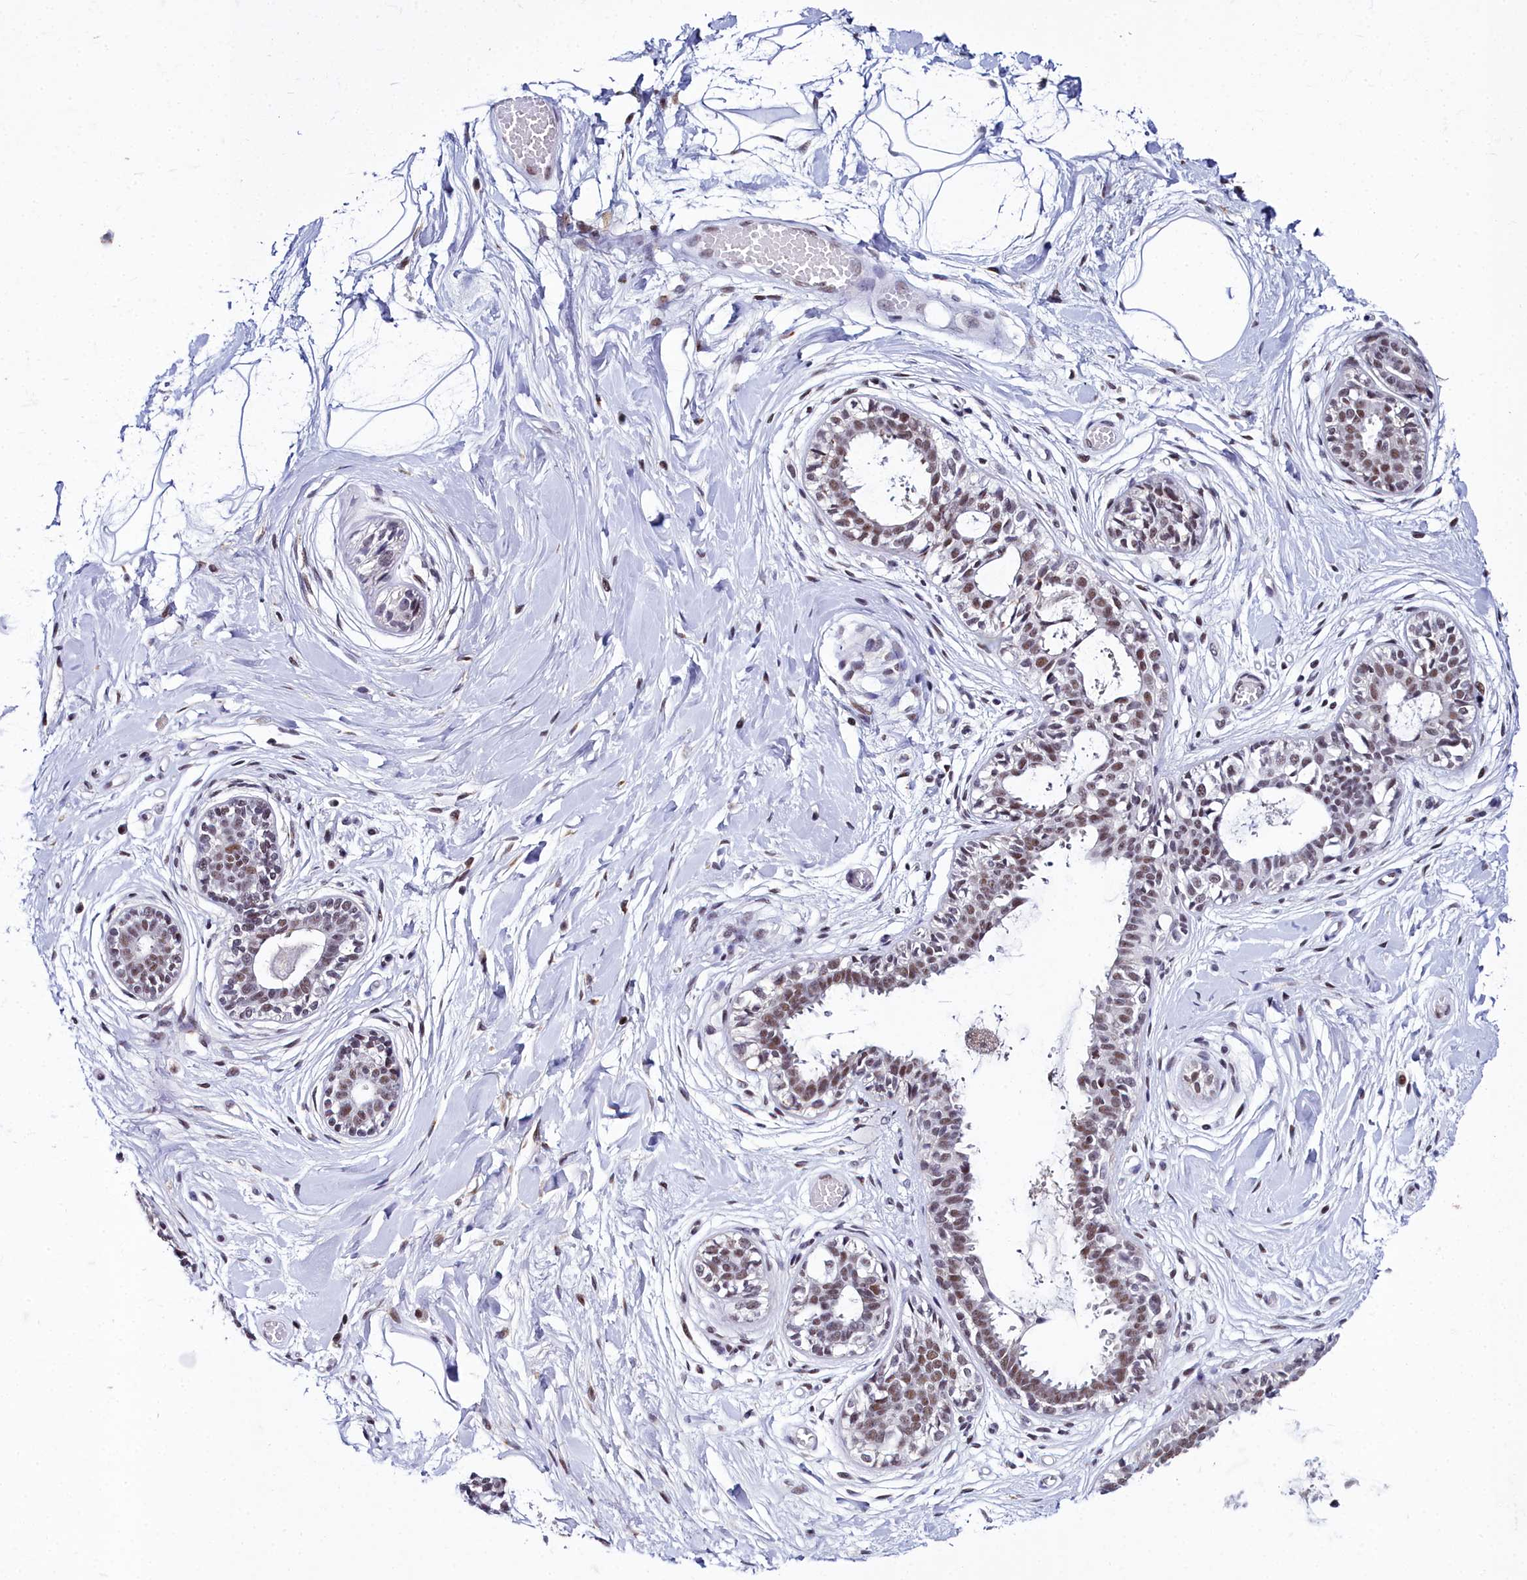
{"staining": {"intensity": "negative", "quantity": "none", "location": "none"}, "tissue": "breast", "cell_type": "Adipocytes", "image_type": "normal", "snomed": [{"axis": "morphology", "description": "Normal tissue, NOS"}, {"axis": "topography", "description": "Breast"}], "caption": "This is an immunohistochemistry micrograph of unremarkable breast. There is no positivity in adipocytes.", "gene": "CCDC97", "patient": {"sex": "female", "age": 45}}